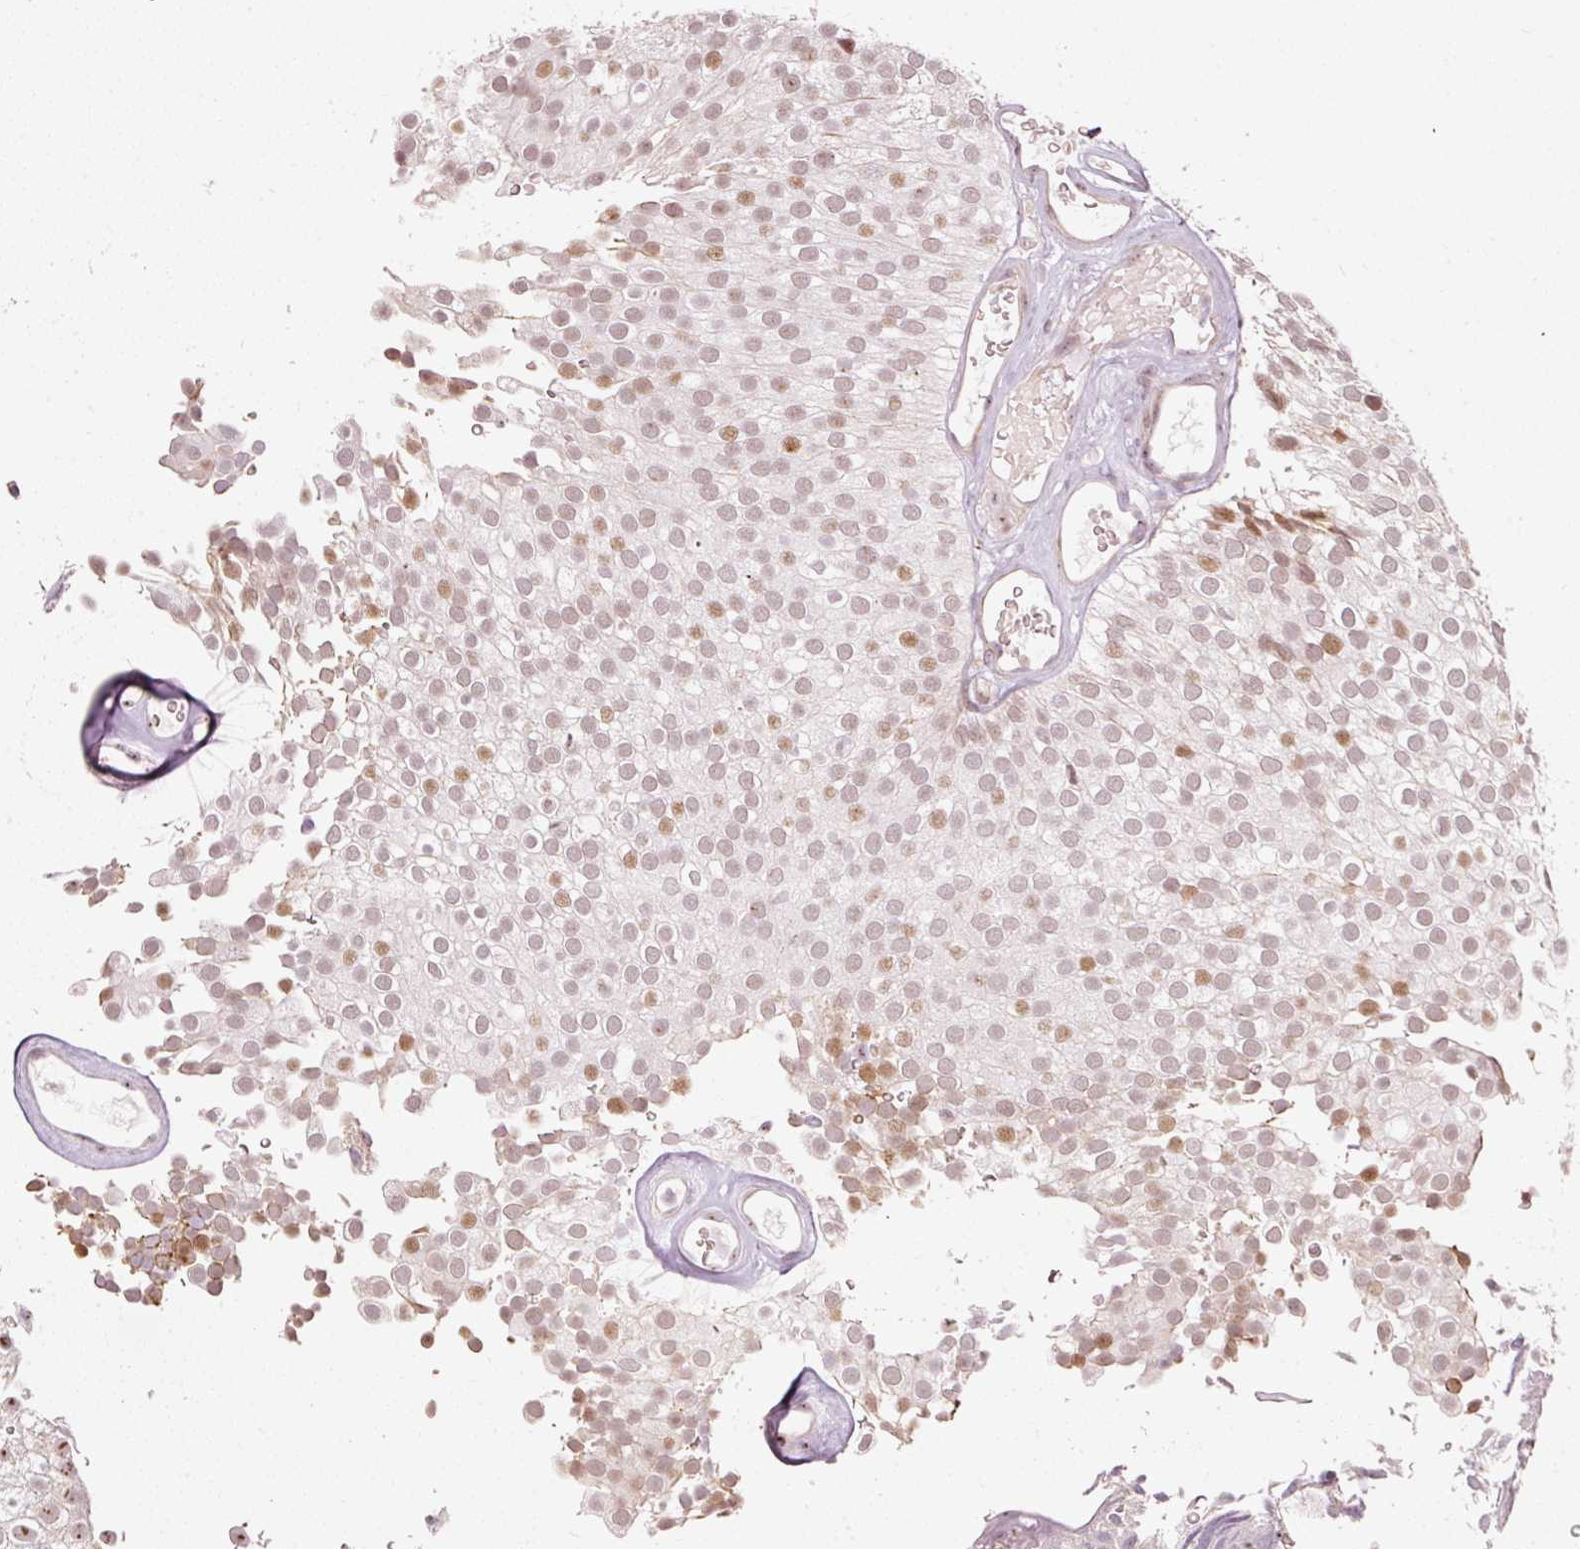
{"staining": {"intensity": "moderate", "quantity": "25%-75%", "location": "nuclear"}, "tissue": "urothelial cancer", "cell_type": "Tumor cells", "image_type": "cancer", "snomed": [{"axis": "morphology", "description": "Urothelial carcinoma, Low grade"}, {"axis": "topography", "description": "Urinary bladder"}], "caption": "Low-grade urothelial carcinoma stained with immunohistochemistry (IHC) reveals moderate nuclear positivity in about 25%-75% of tumor cells.", "gene": "MXRA8", "patient": {"sex": "male", "age": 78}}